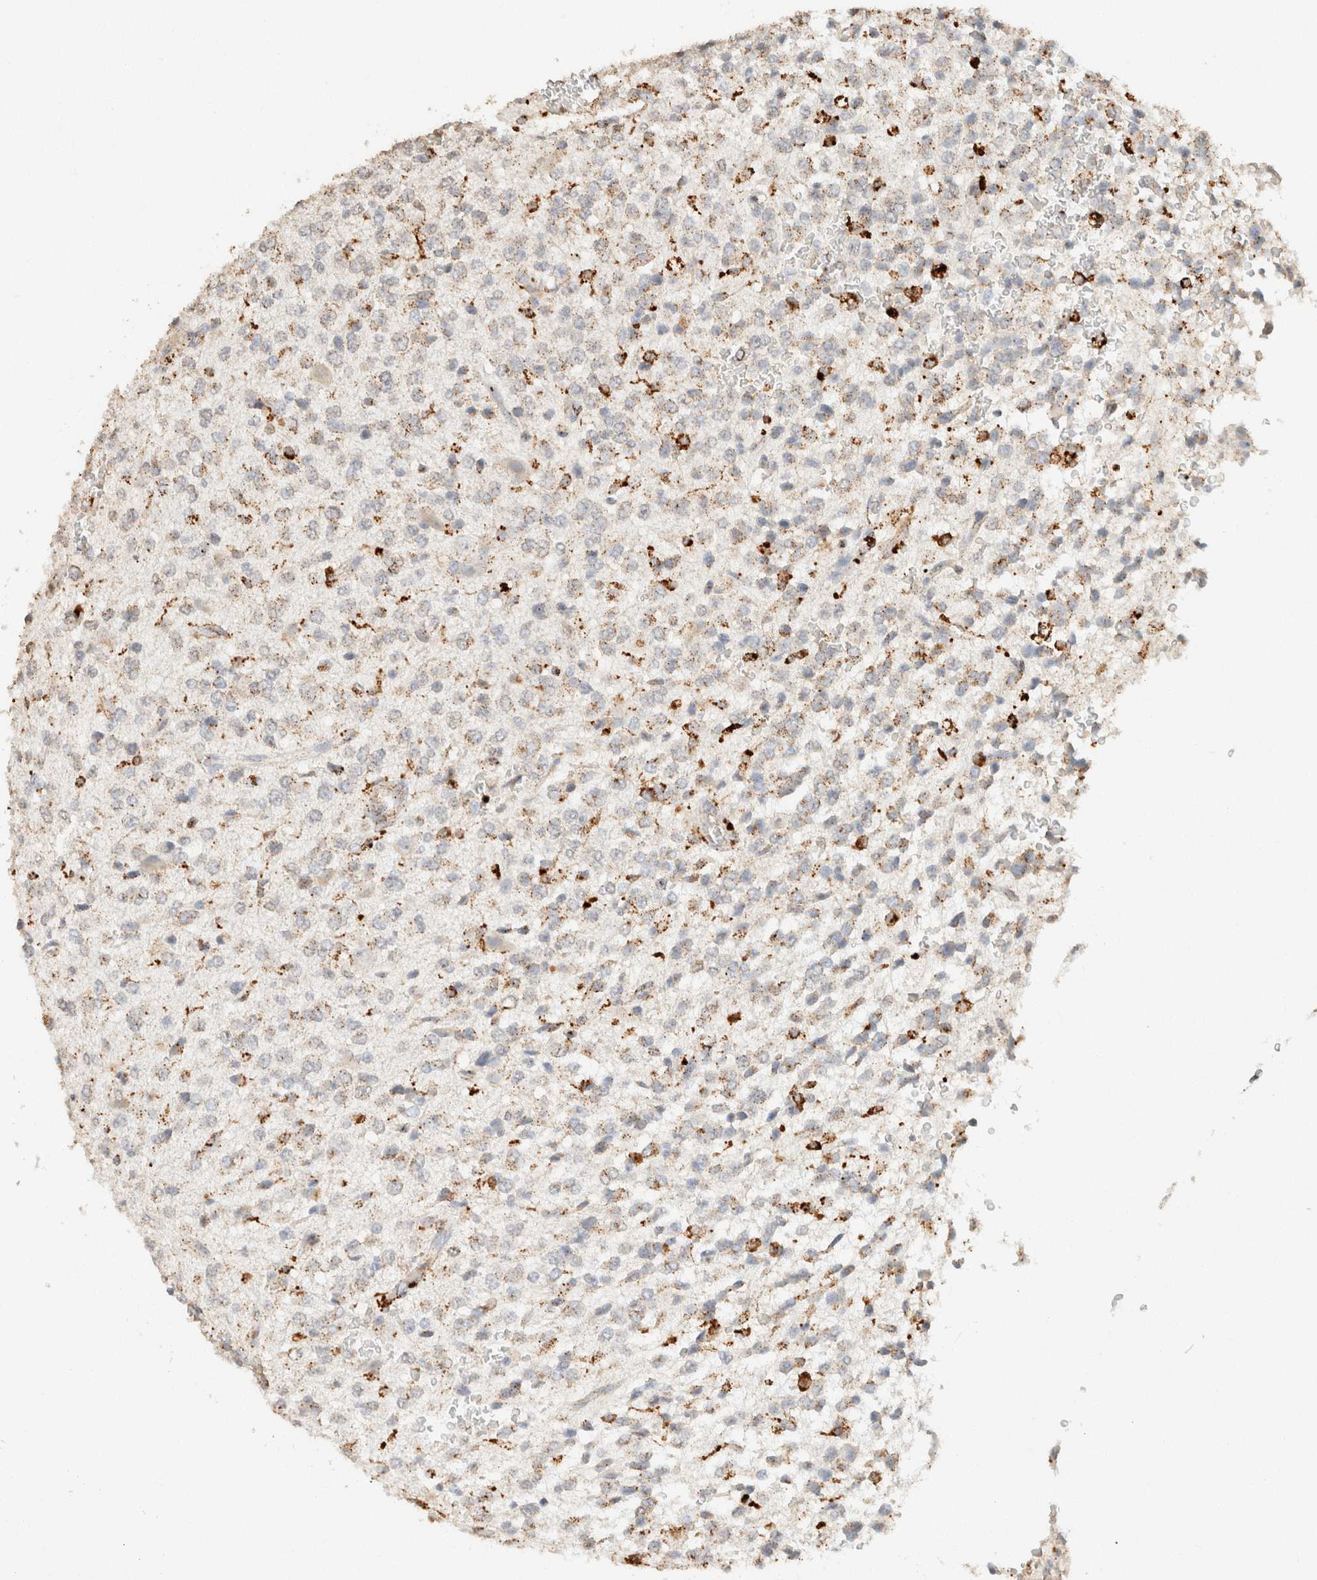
{"staining": {"intensity": "weak", "quantity": "25%-75%", "location": "cytoplasmic/membranous"}, "tissue": "glioma", "cell_type": "Tumor cells", "image_type": "cancer", "snomed": [{"axis": "morphology", "description": "Glioma, malignant, High grade"}, {"axis": "topography", "description": "pancreas cauda"}], "caption": "This is a histology image of immunohistochemistry (IHC) staining of high-grade glioma (malignant), which shows weak positivity in the cytoplasmic/membranous of tumor cells.", "gene": "CTSC", "patient": {"sex": "male", "age": 60}}